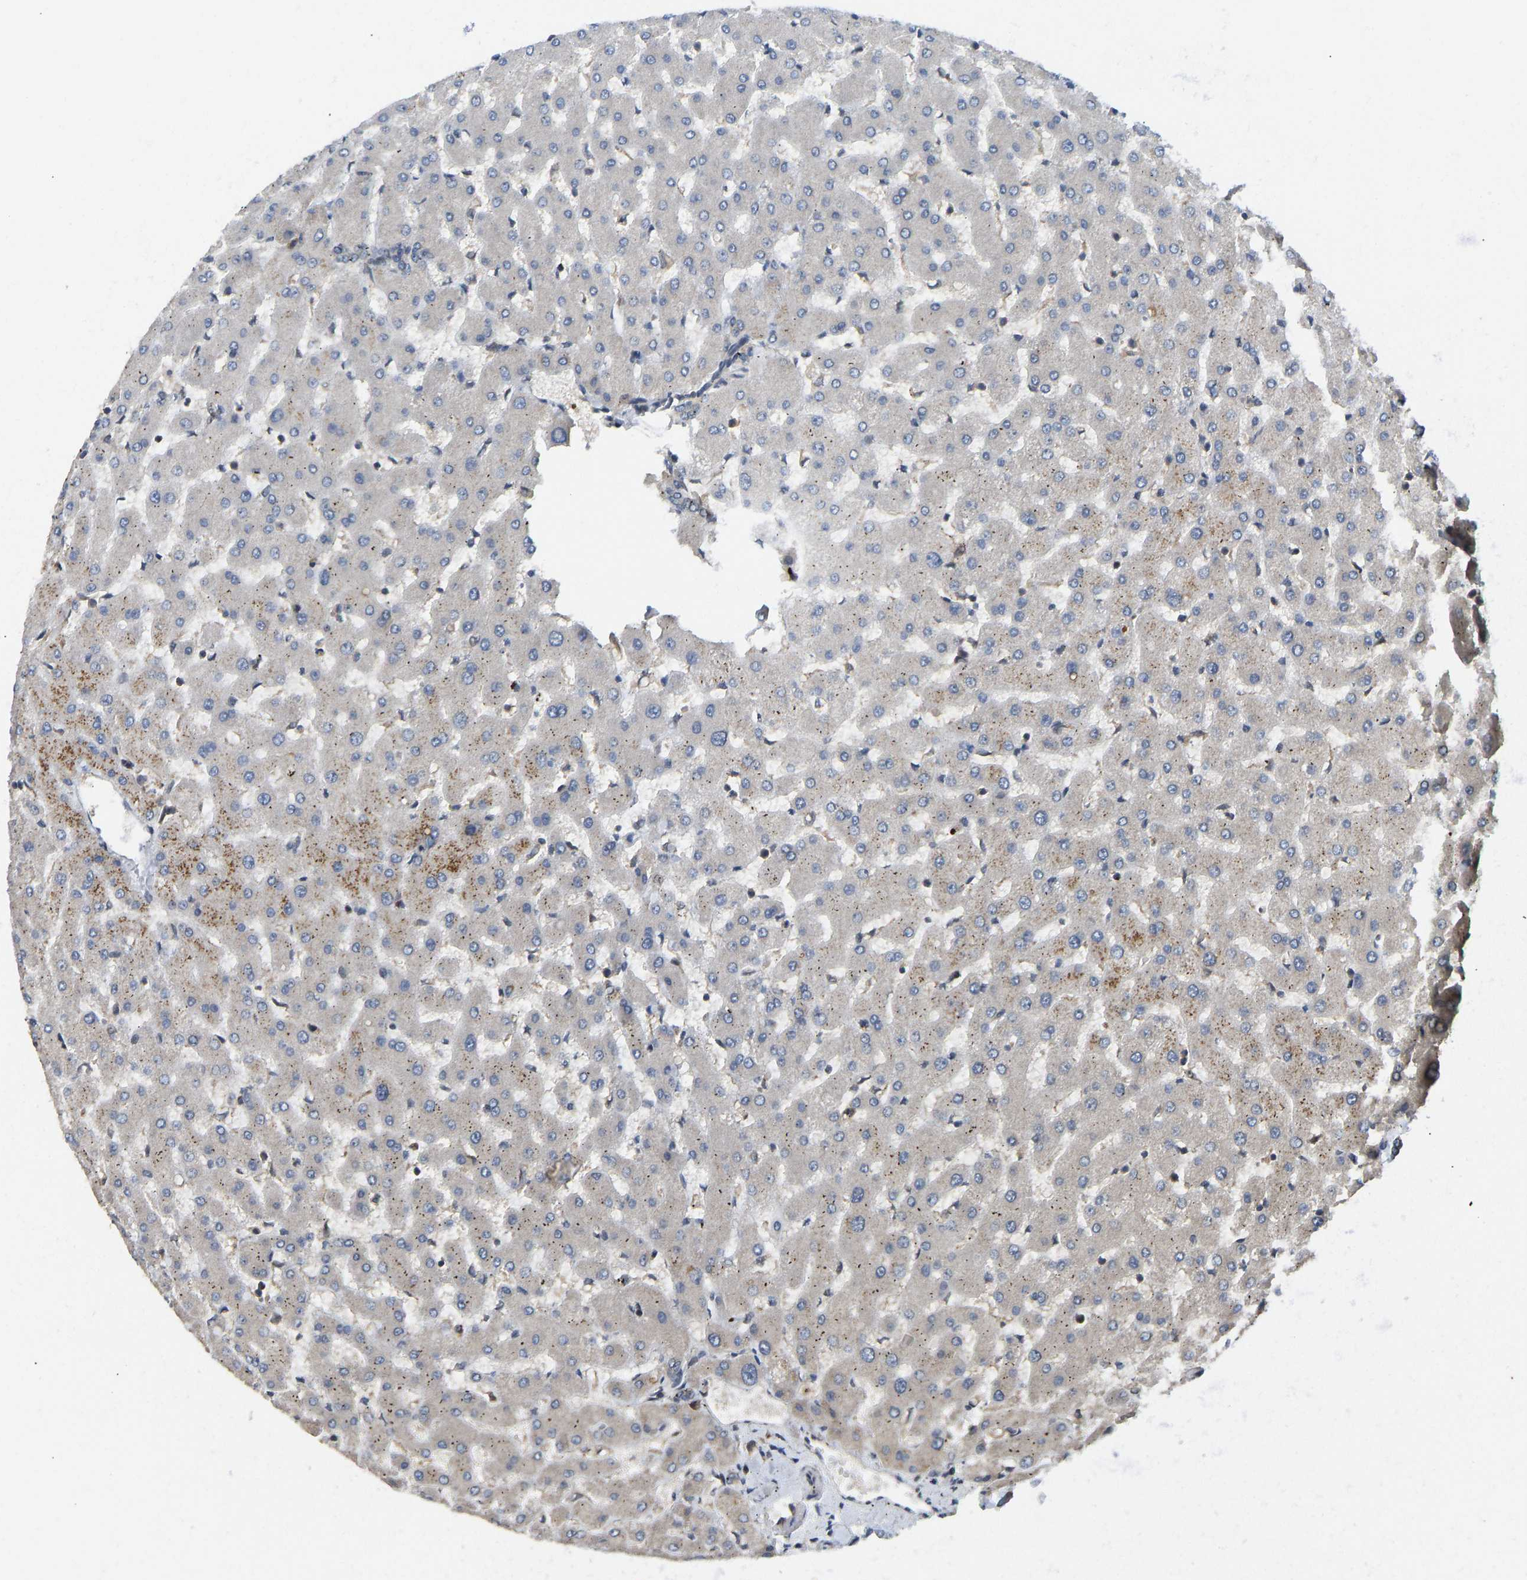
{"staining": {"intensity": "negative", "quantity": "none", "location": "none"}, "tissue": "liver", "cell_type": "Cholangiocytes", "image_type": "normal", "snomed": [{"axis": "morphology", "description": "Normal tissue, NOS"}, {"axis": "topography", "description": "Liver"}], "caption": "Immunohistochemistry micrograph of normal human liver stained for a protein (brown), which demonstrates no positivity in cholangiocytes.", "gene": "NDRG3", "patient": {"sex": "female", "age": 63}}